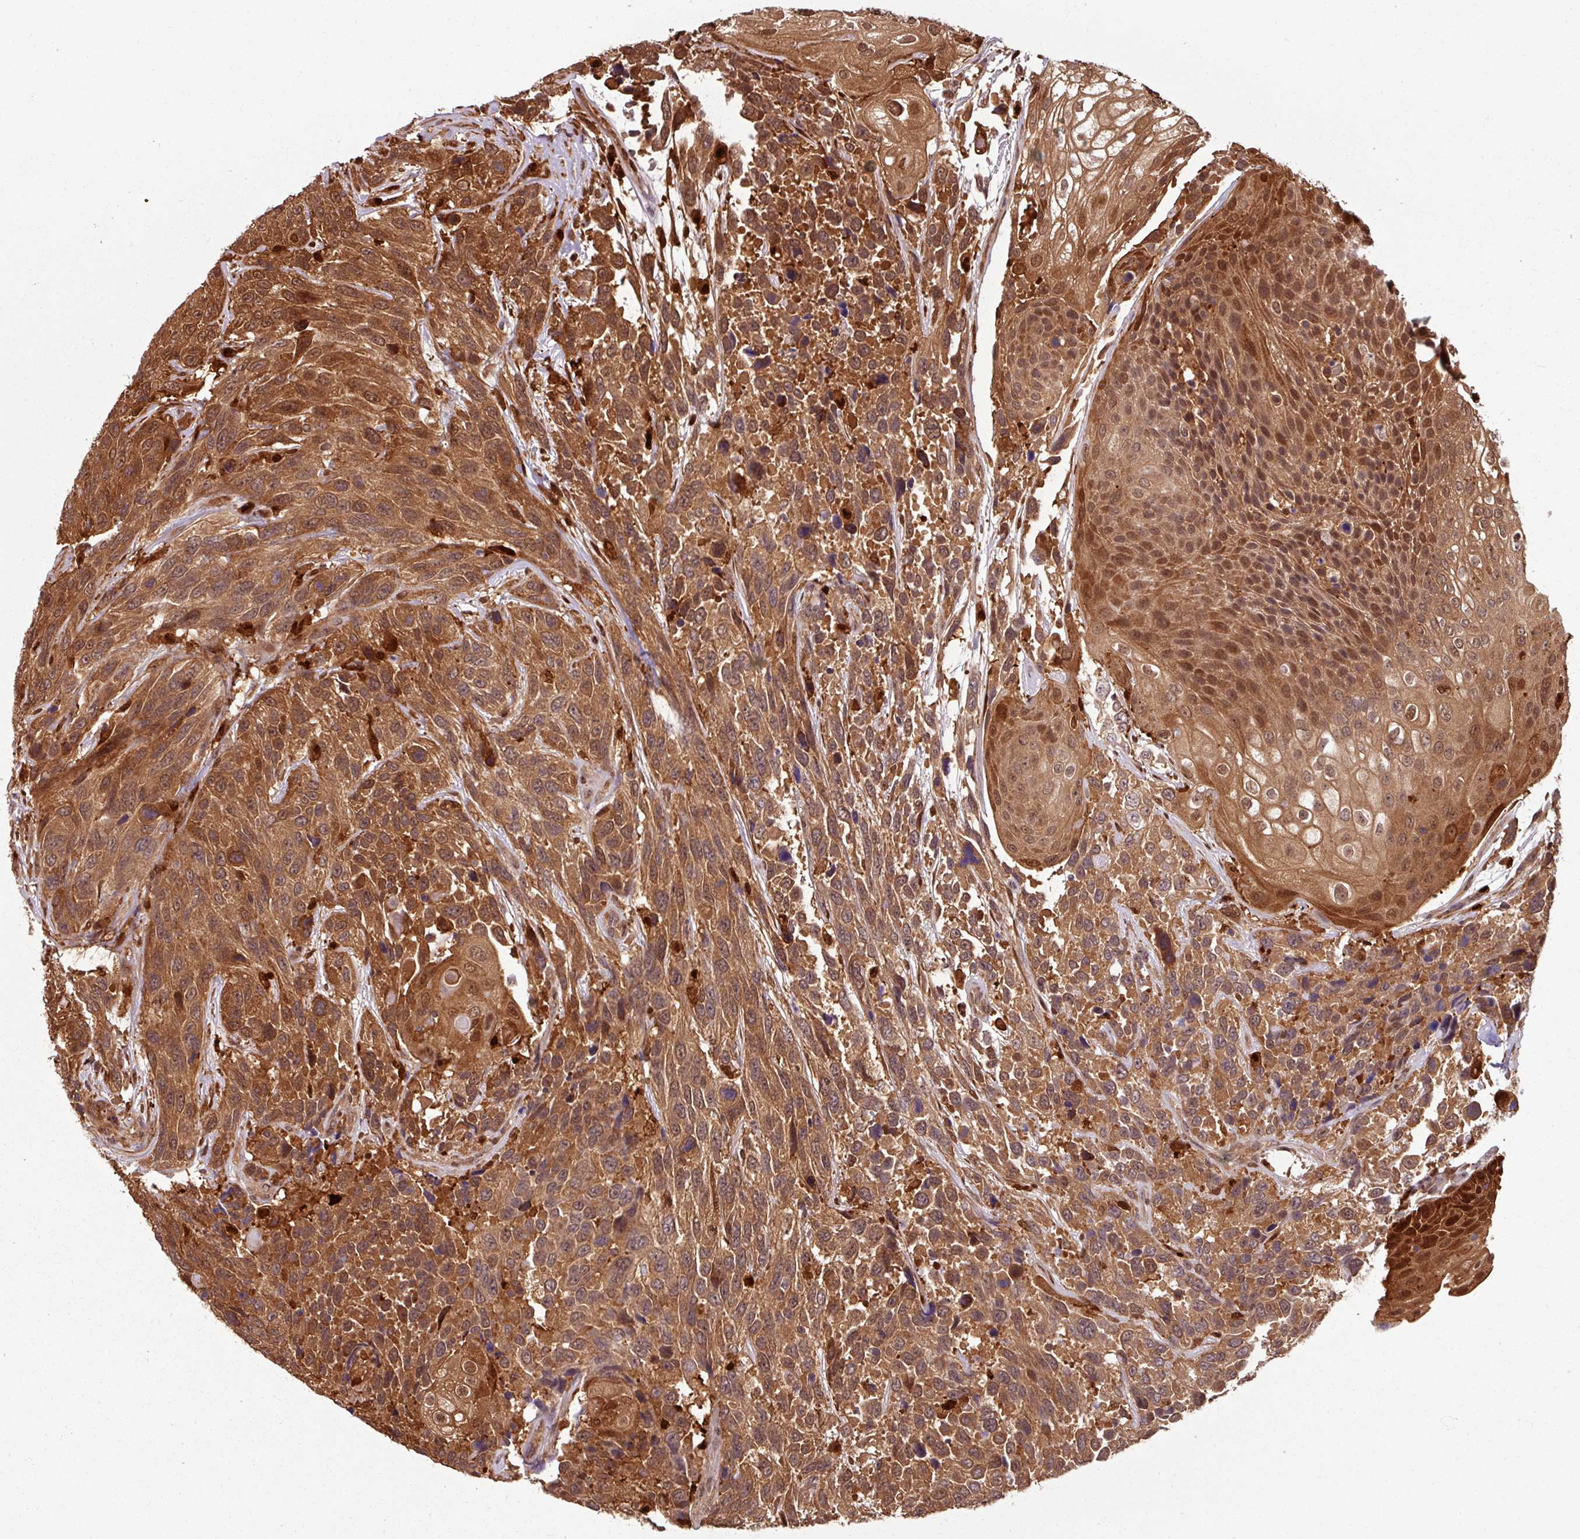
{"staining": {"intensity": "strong", "quantity": ">75%", "location": "cytoplasmic/membranous,nuclear"}, "tissue": "urothelial cancer", "cell_type": "Tumor cells", "image_type": "cancer", "snomed": [{"axis": "morphology", "description": "Urothelial carcinoma, High grade"}, {"axis": "topography", "description": "Urinary bladder"}], "caption": "High-grade urothelial carcinoma stained with DAB (3,3'-diaminobenzidine) immunohistochemistry (IHC) shows high levels of strong cytoplasmic/membranous and nuclear expression in approximately >75% of tumor cells.", "gene": "KCTD11", "patient": {"sex": "female", "age": 70}}